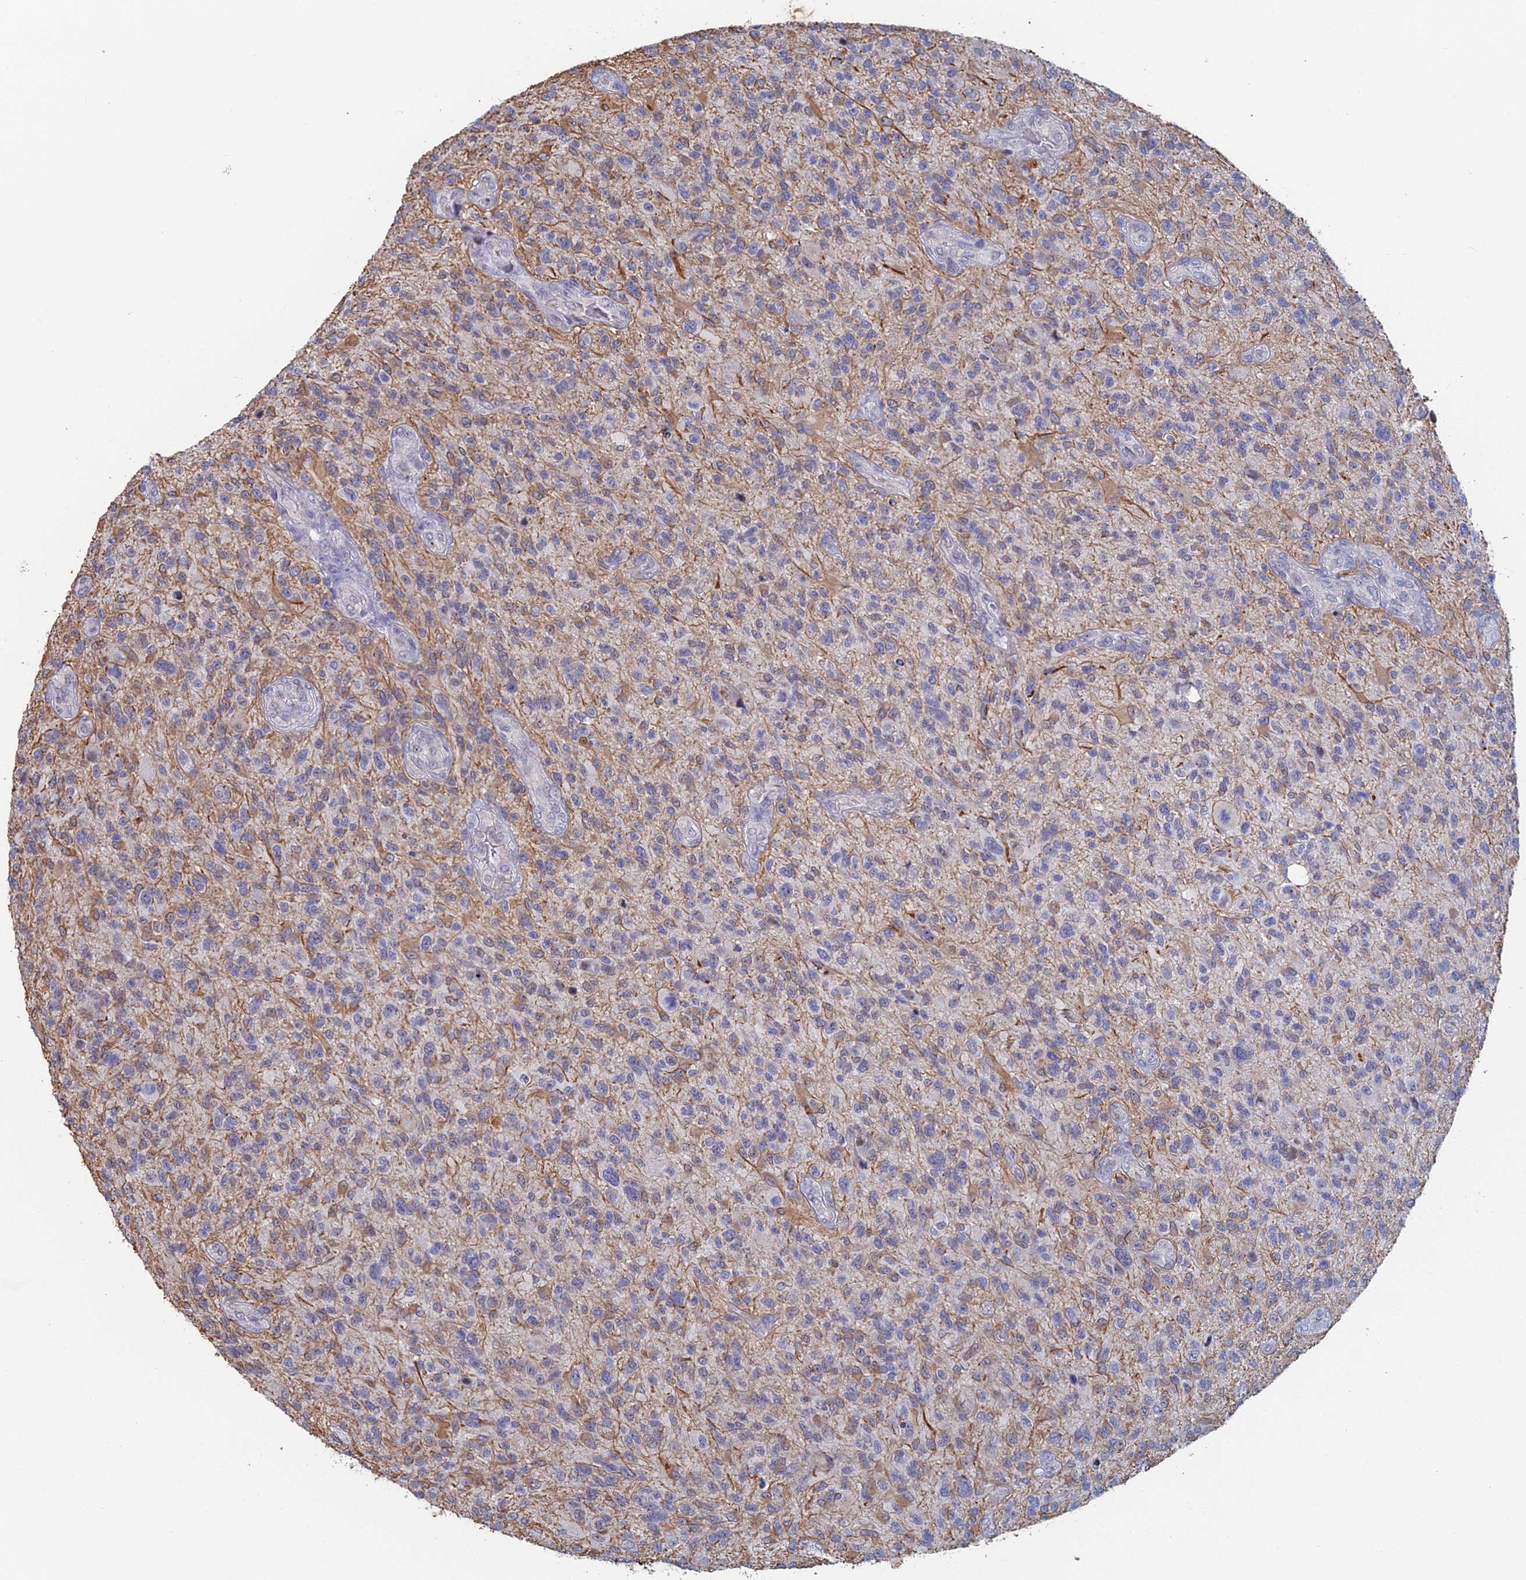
{"staining": {"intensity": "negative", "quantity": "none", "location": "none"}, "tissue": "glioma", "cell_type": "Tumor cells", "image_type": "cancer", "snomed": [{"axis": "morphology", "description": "Glioma, malignant, High grade"}, {"axis": "topography", "description": "Brain"}], "caption": "An IHC micrograph of malignant glioma (high-grade) is shown. There is no staining in tumor cells of malignant glioma (high-grade).", "gene": "GMNC", "patient": {"sex": "male", "age": 47}}